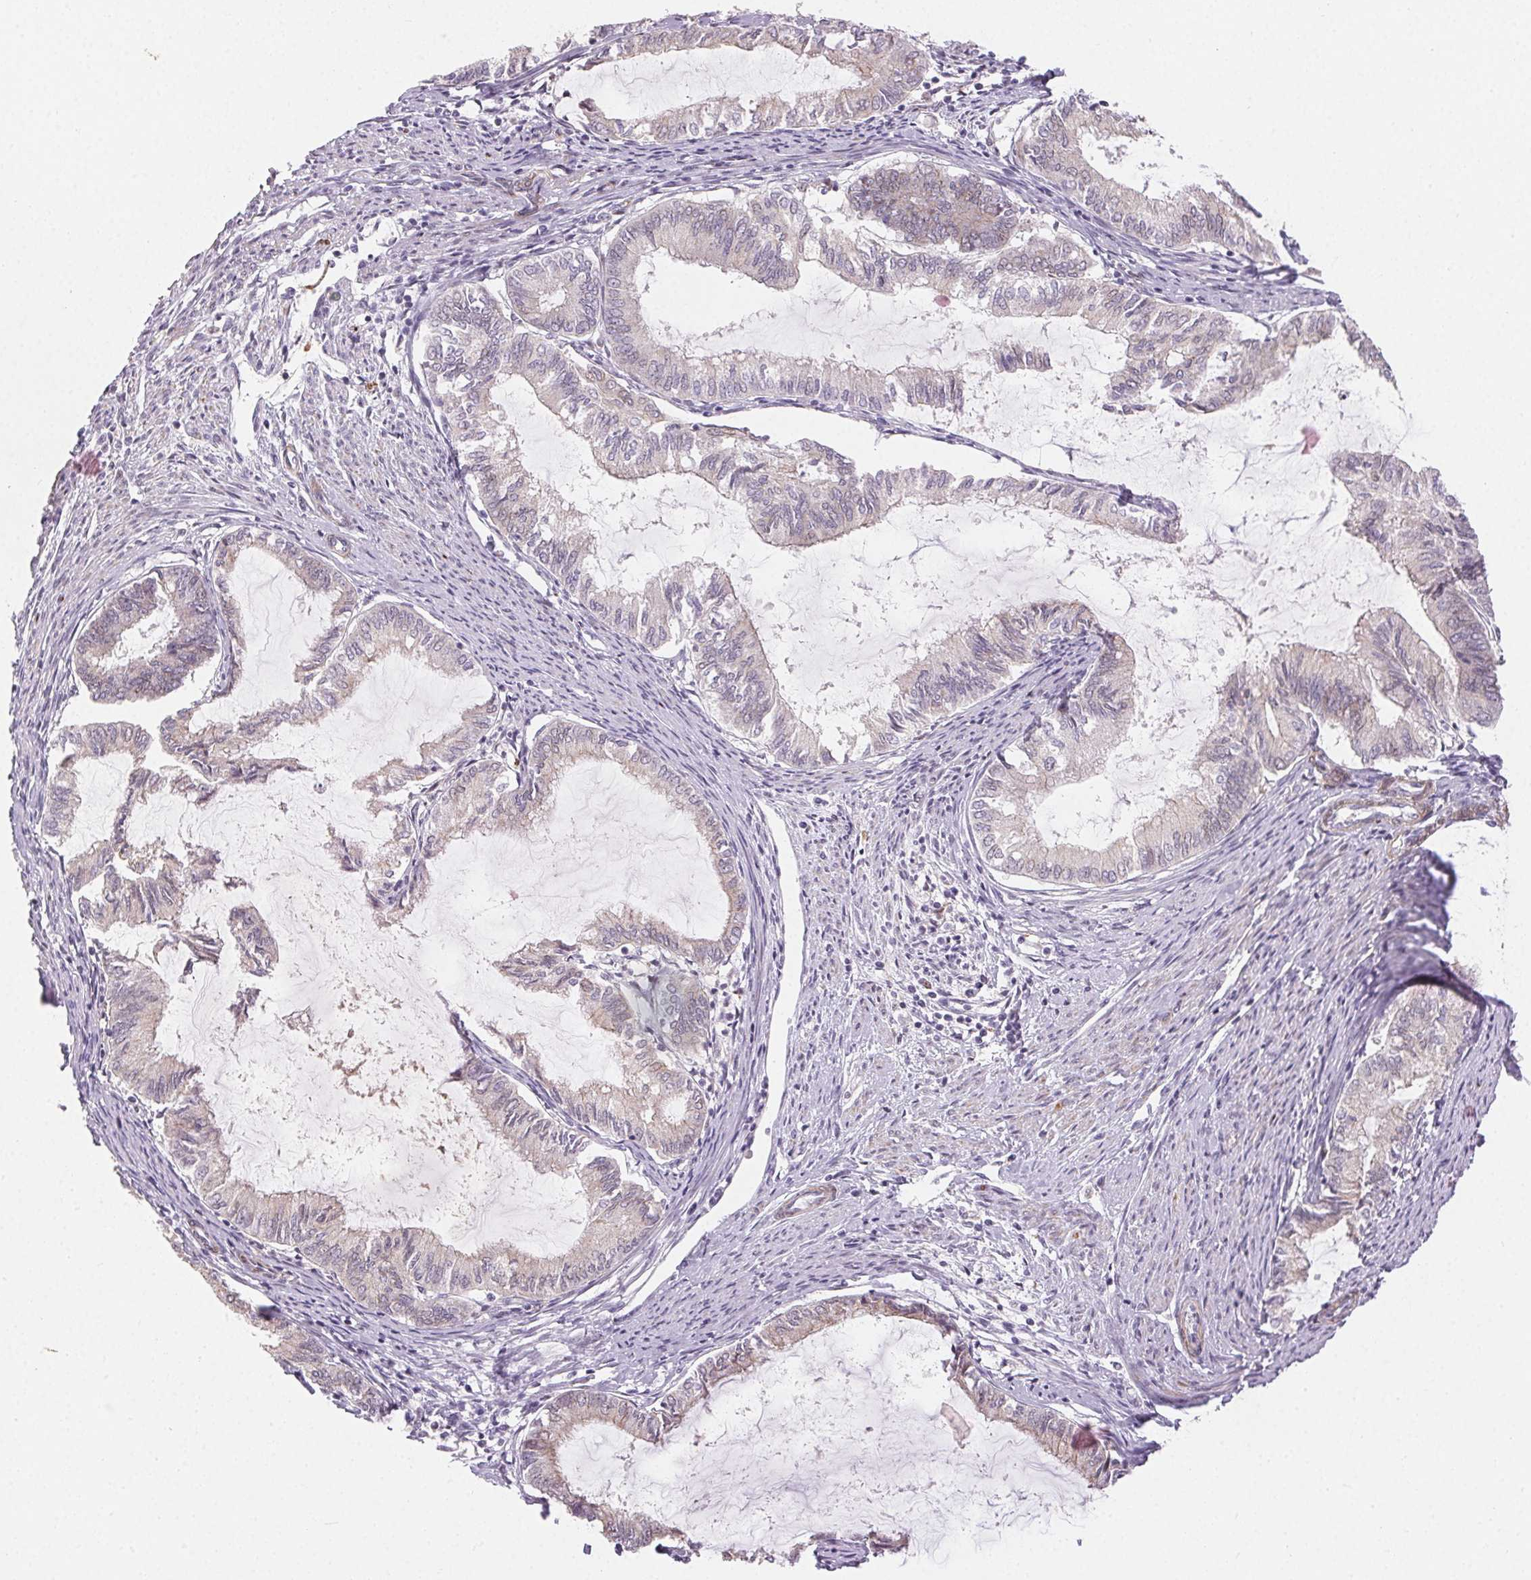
{"staining": {"intensity": "weak", "quantity": "<25%", "location": "cytoplasmic/membranous"}, "tissue": "endometrial cancer", "cell_type": "Tumor cells", "image_type": "cancer", "snomed": [{"axis": "morphology", "description": "Adenocarcinoma, NOS"}, {"axis": "topography", "description": "Endometrium"}], "caption": "A high-resolution histopathology image shows immunohistochemistry (IHC) staining of endometrial cancer (adenocarcinoma), which demonstrates no significant positivity in tumor cells. (Stains: DAB (3,3'-diaminobenzidine) immunohistochemistry (IHC) with hematoxylin counter stain, Microscopy: brightfield microscopy at high magnification).", "gene": "RPGRIP1", "patient": {"sex": "female", "age": 86}}